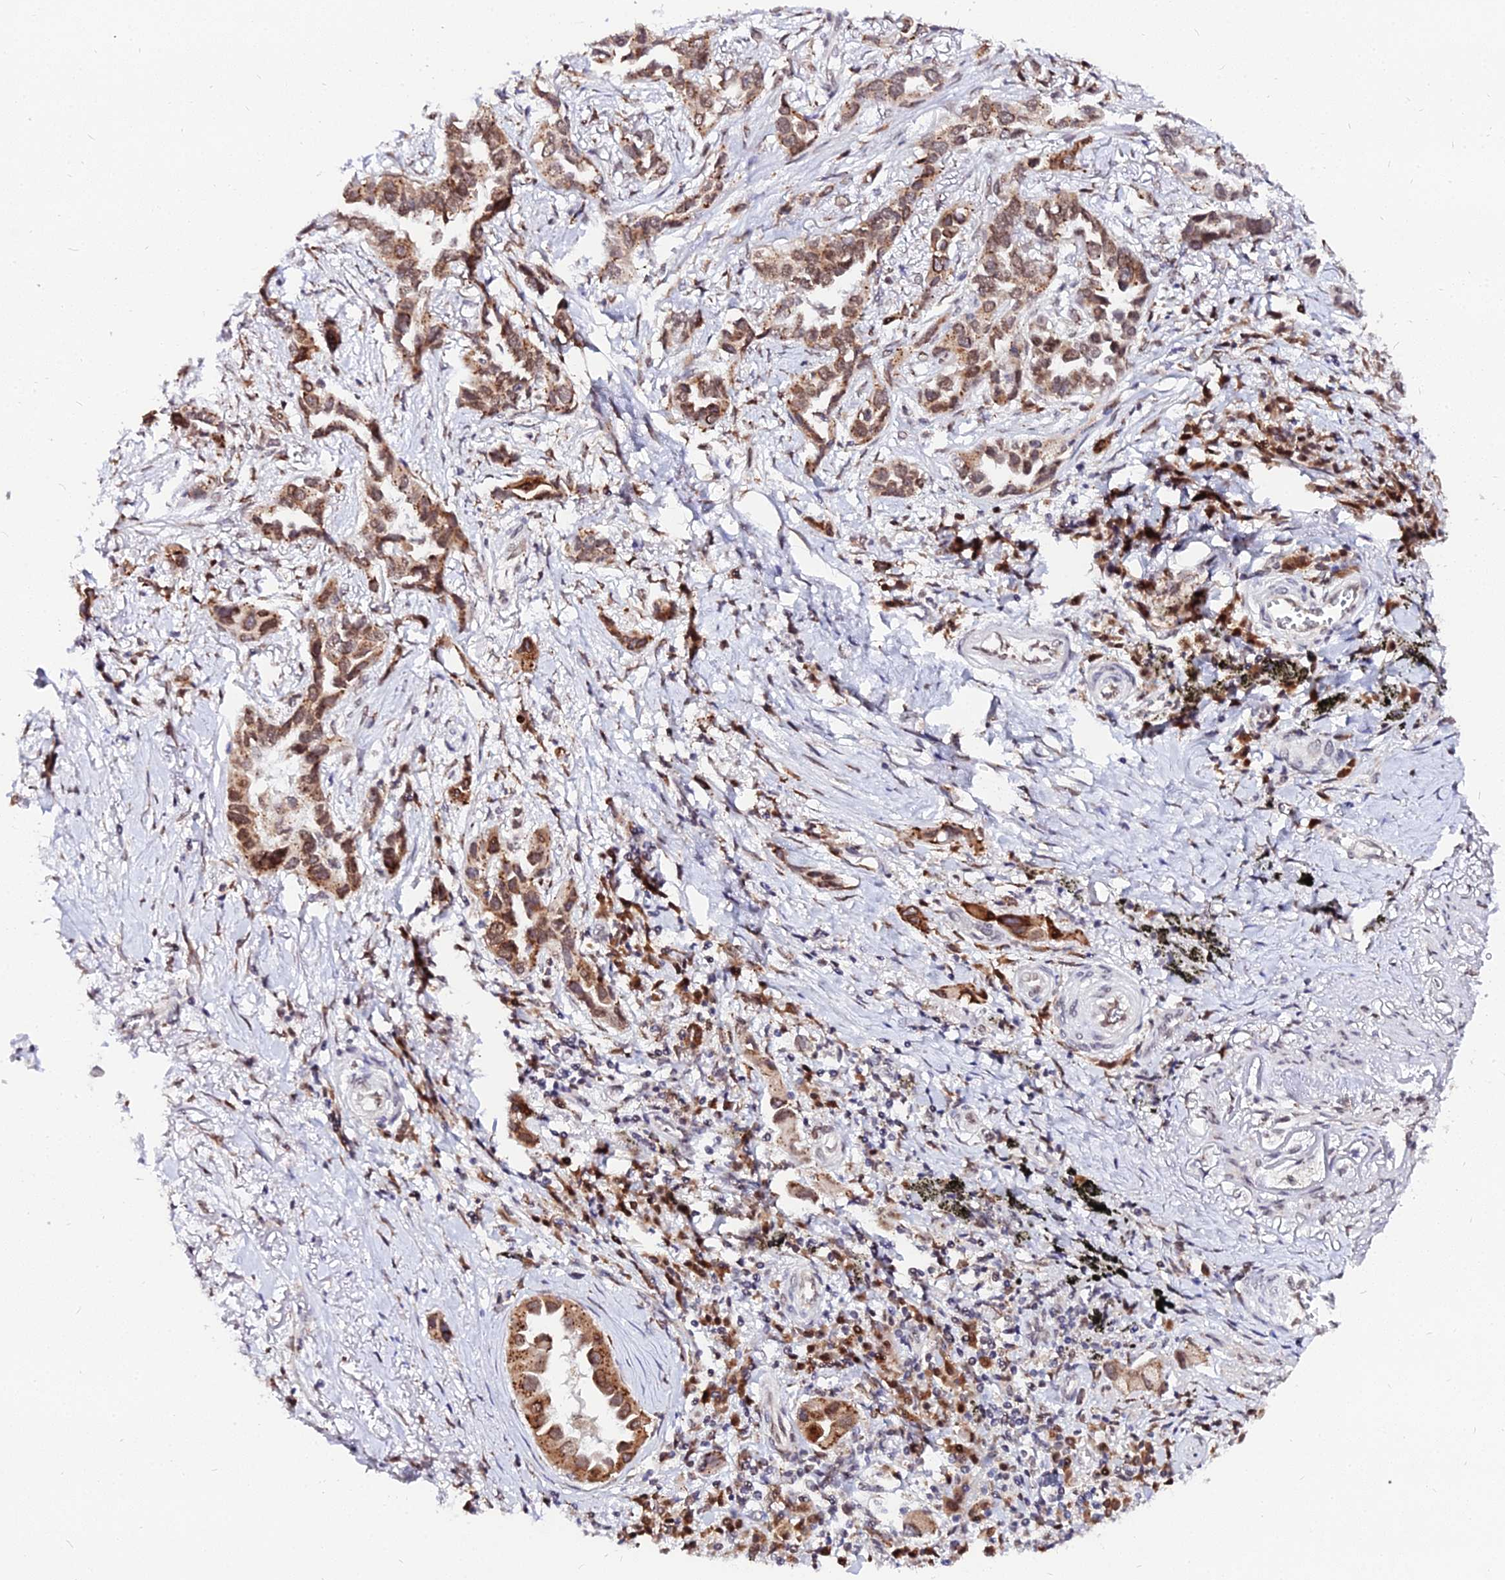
{"staining": {"intensity": "moderate", "quantity": ">75%", "location": "cytoplasmic/membranous,nuclear"}, "tissue": "lung cancer", "cell_type": "Tumor cells", "image_type": "cancer", "snomed": [{"axis": "morphology", "description": "Adenocarcinoma, NOS"}, {"axis": "topography", "description": "Lung"}], "caption": "Human lung cancer (adenocarcinoma) stained with a protein marker shows moderate staining in tumor cells.", "gene": "RNF121", "patient": {"sex": "female", "age": 76}}